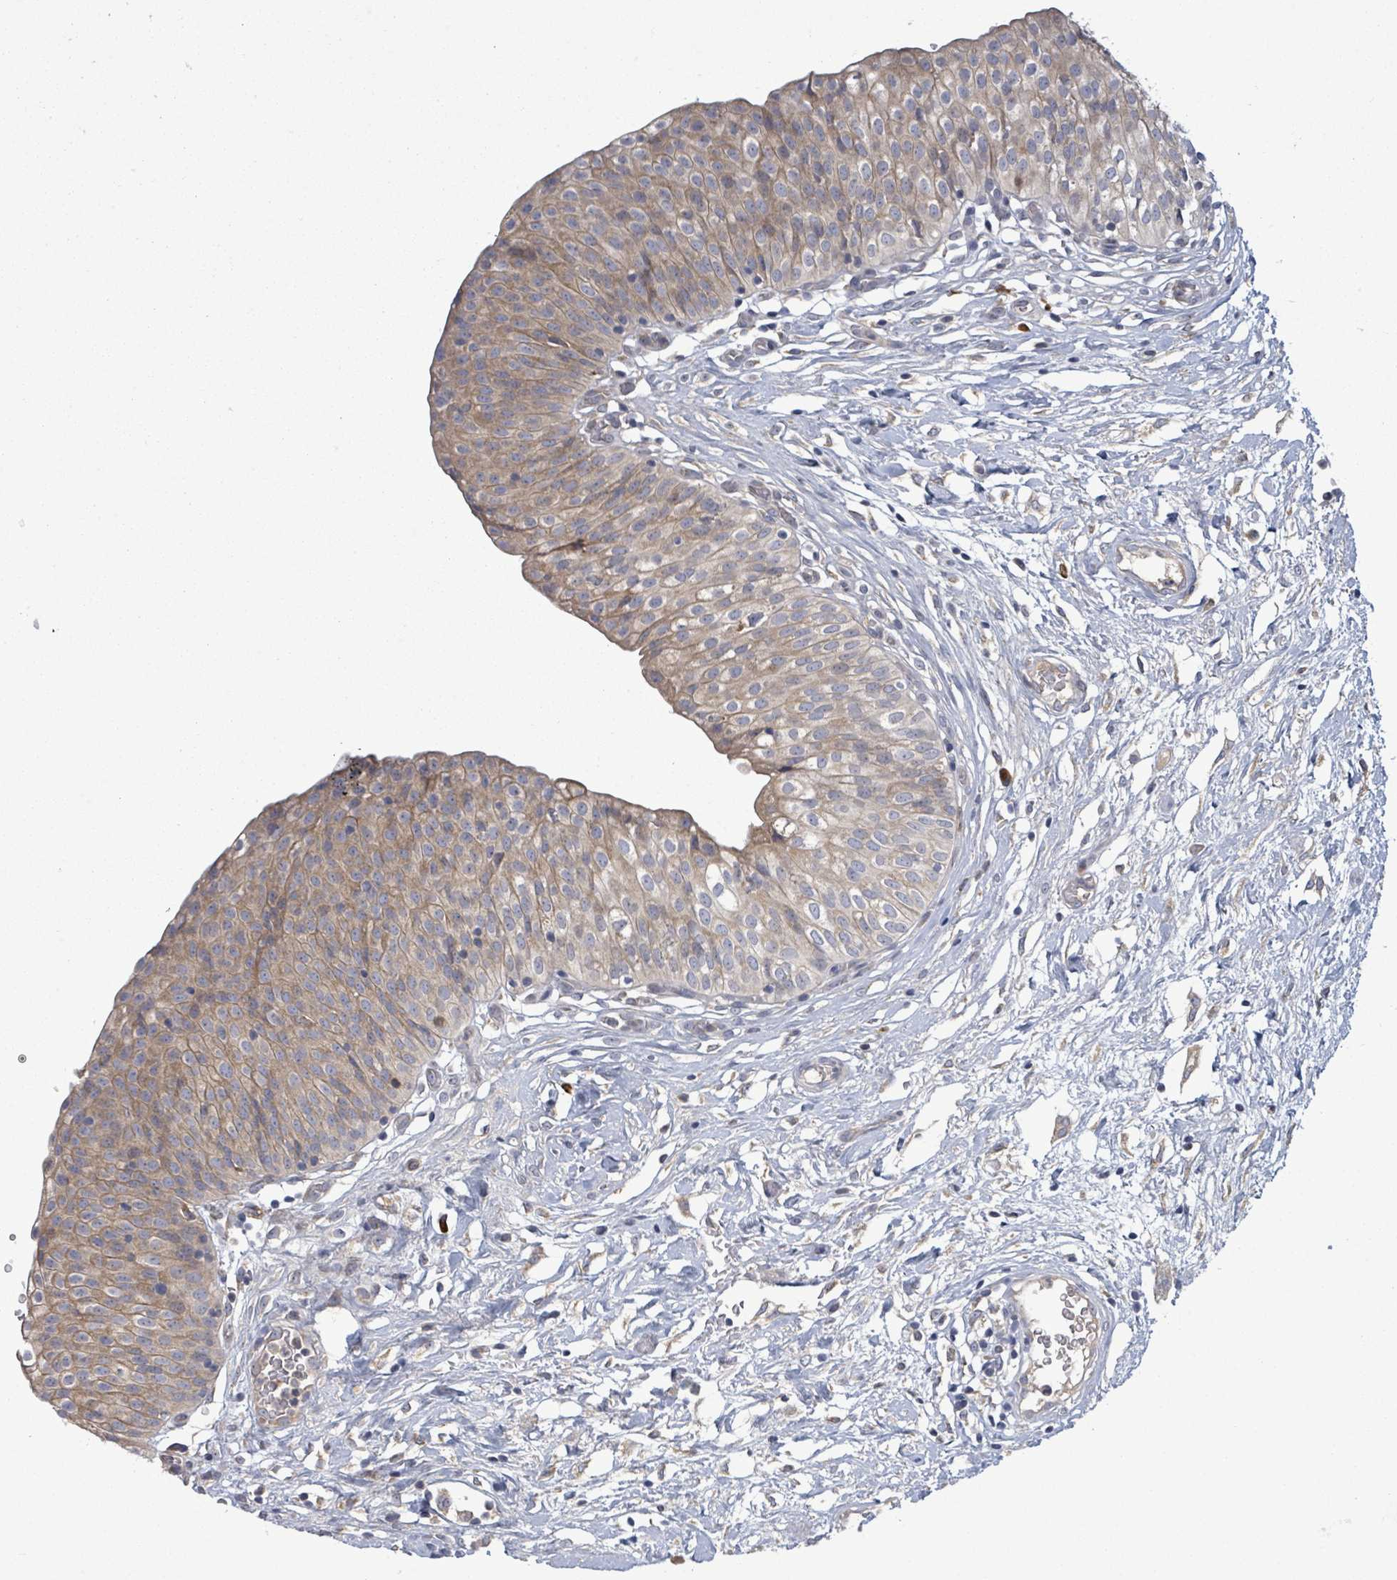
{"staining": {"intensity": "weak", "quantity": ">75%", "location": "cytoplasmic/membranous"}, "tissue": "urinary bladder", "cell_type": "Urothelial cells", "image_type": "normal", "snomed": [{"axis": "morphology", "description": "Normal tissue, NOS"}, {"axis": "topography", "description": "Urinary bladder"}], "caption": "Immunohistochemistry histopathology image of benign urinary bladder: urinary bladder stained using immunohistochemistry exhibits low levels of weak protein expression localized specifically in the cytoplasmic/membranous of urothelial cells, appearing as a cytoplasmic/membranous brown color.", "gene": "ATP13A1", "patient": {"sex": "male", "age": 55}}